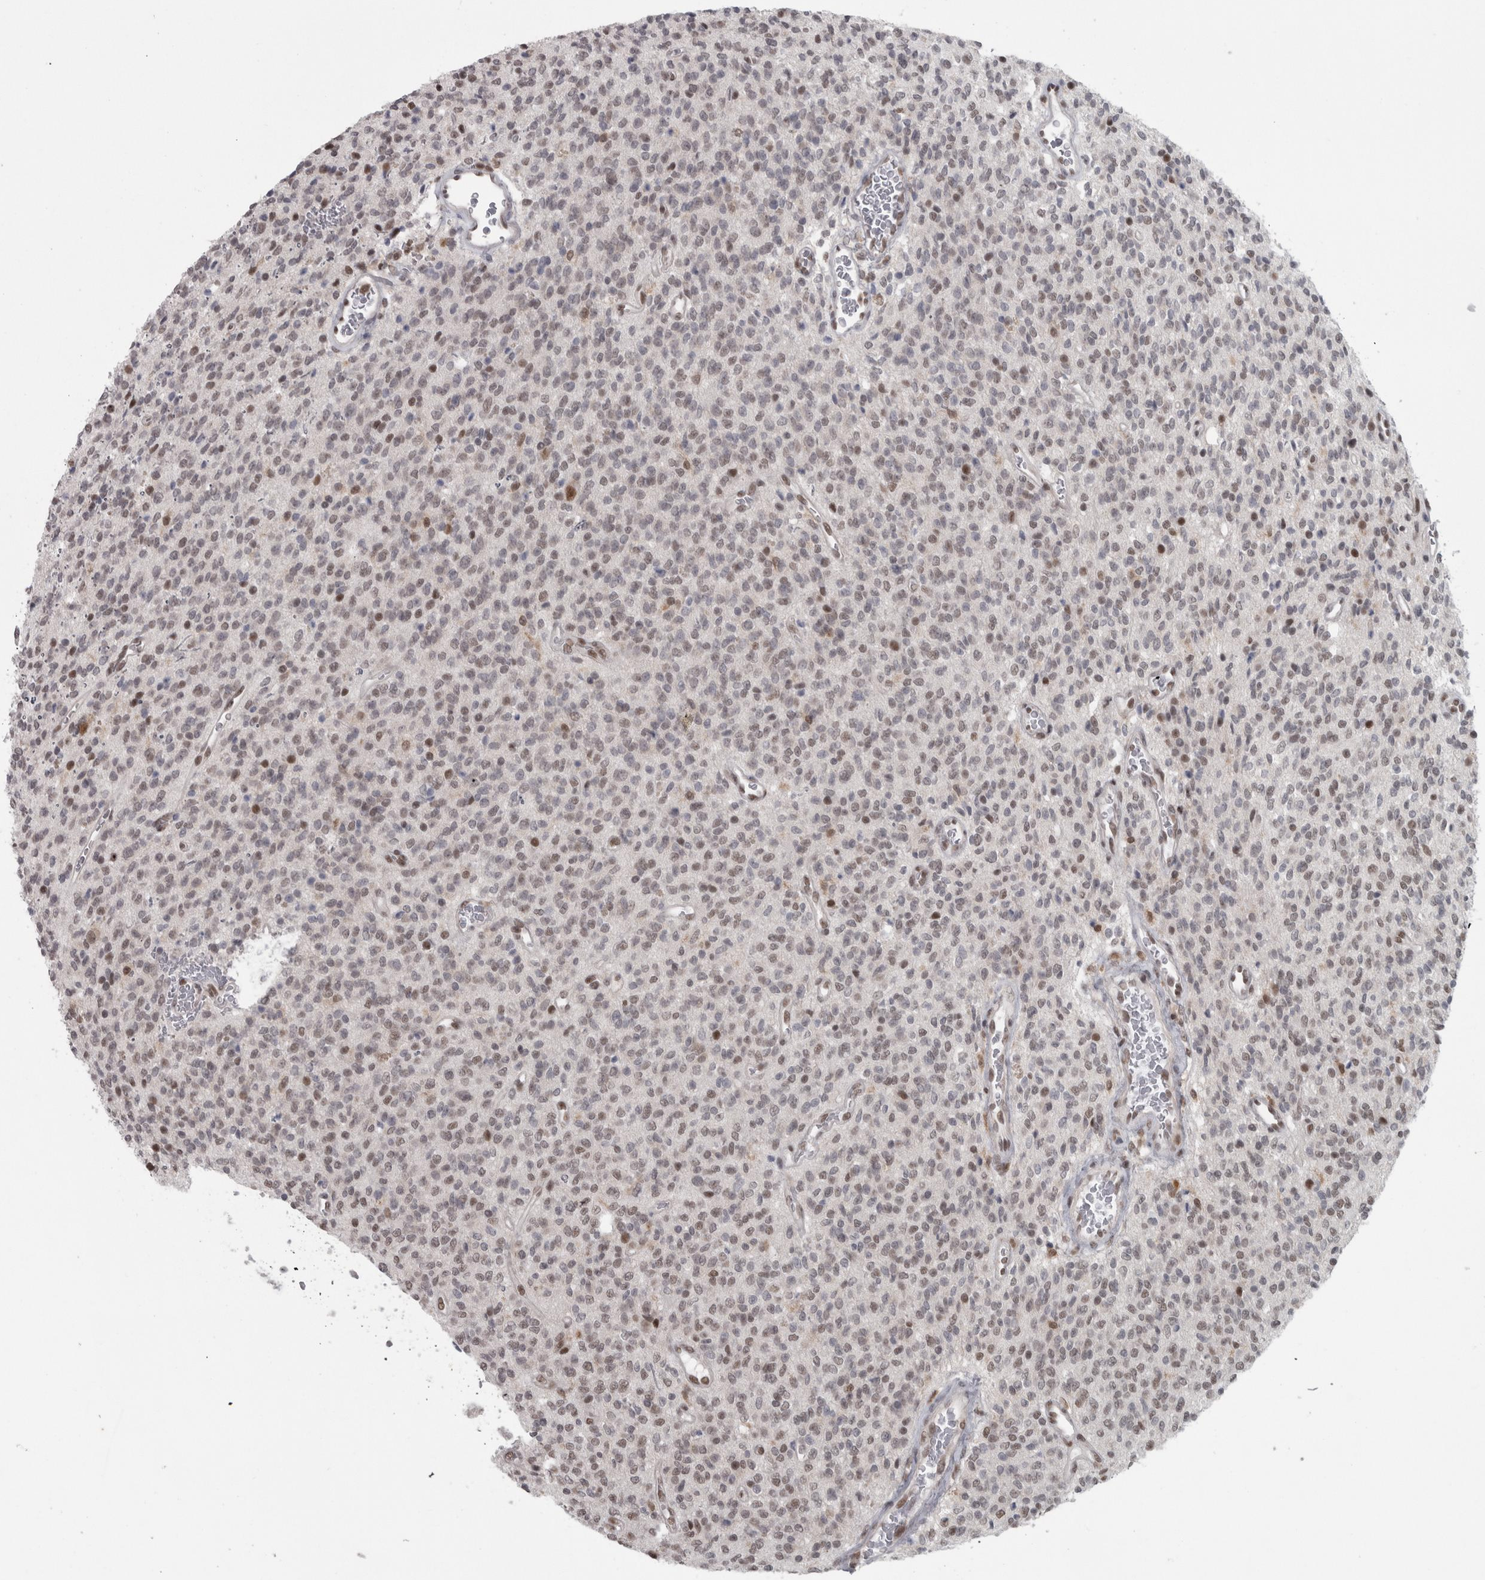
{"staining": {"intensity": "weak", "quantity": "25%-75%", "location": "nuclear"}, "tissue": "glioma", "cell_type": "Tumor cells", "image_type": "cancer", "snomed": [{"axis": "morphology", "description": "Glioma, malignant, High grade"}, {"axis": "topography", "description": "Brain"}], "caption": "Brown immunohistochemical staining in human glioma exhibits weak nuclear staining in approximately 25%-75% of tumor cells.", "gene": "MICU3", "patient": {"sex": "male", "age": 34}}